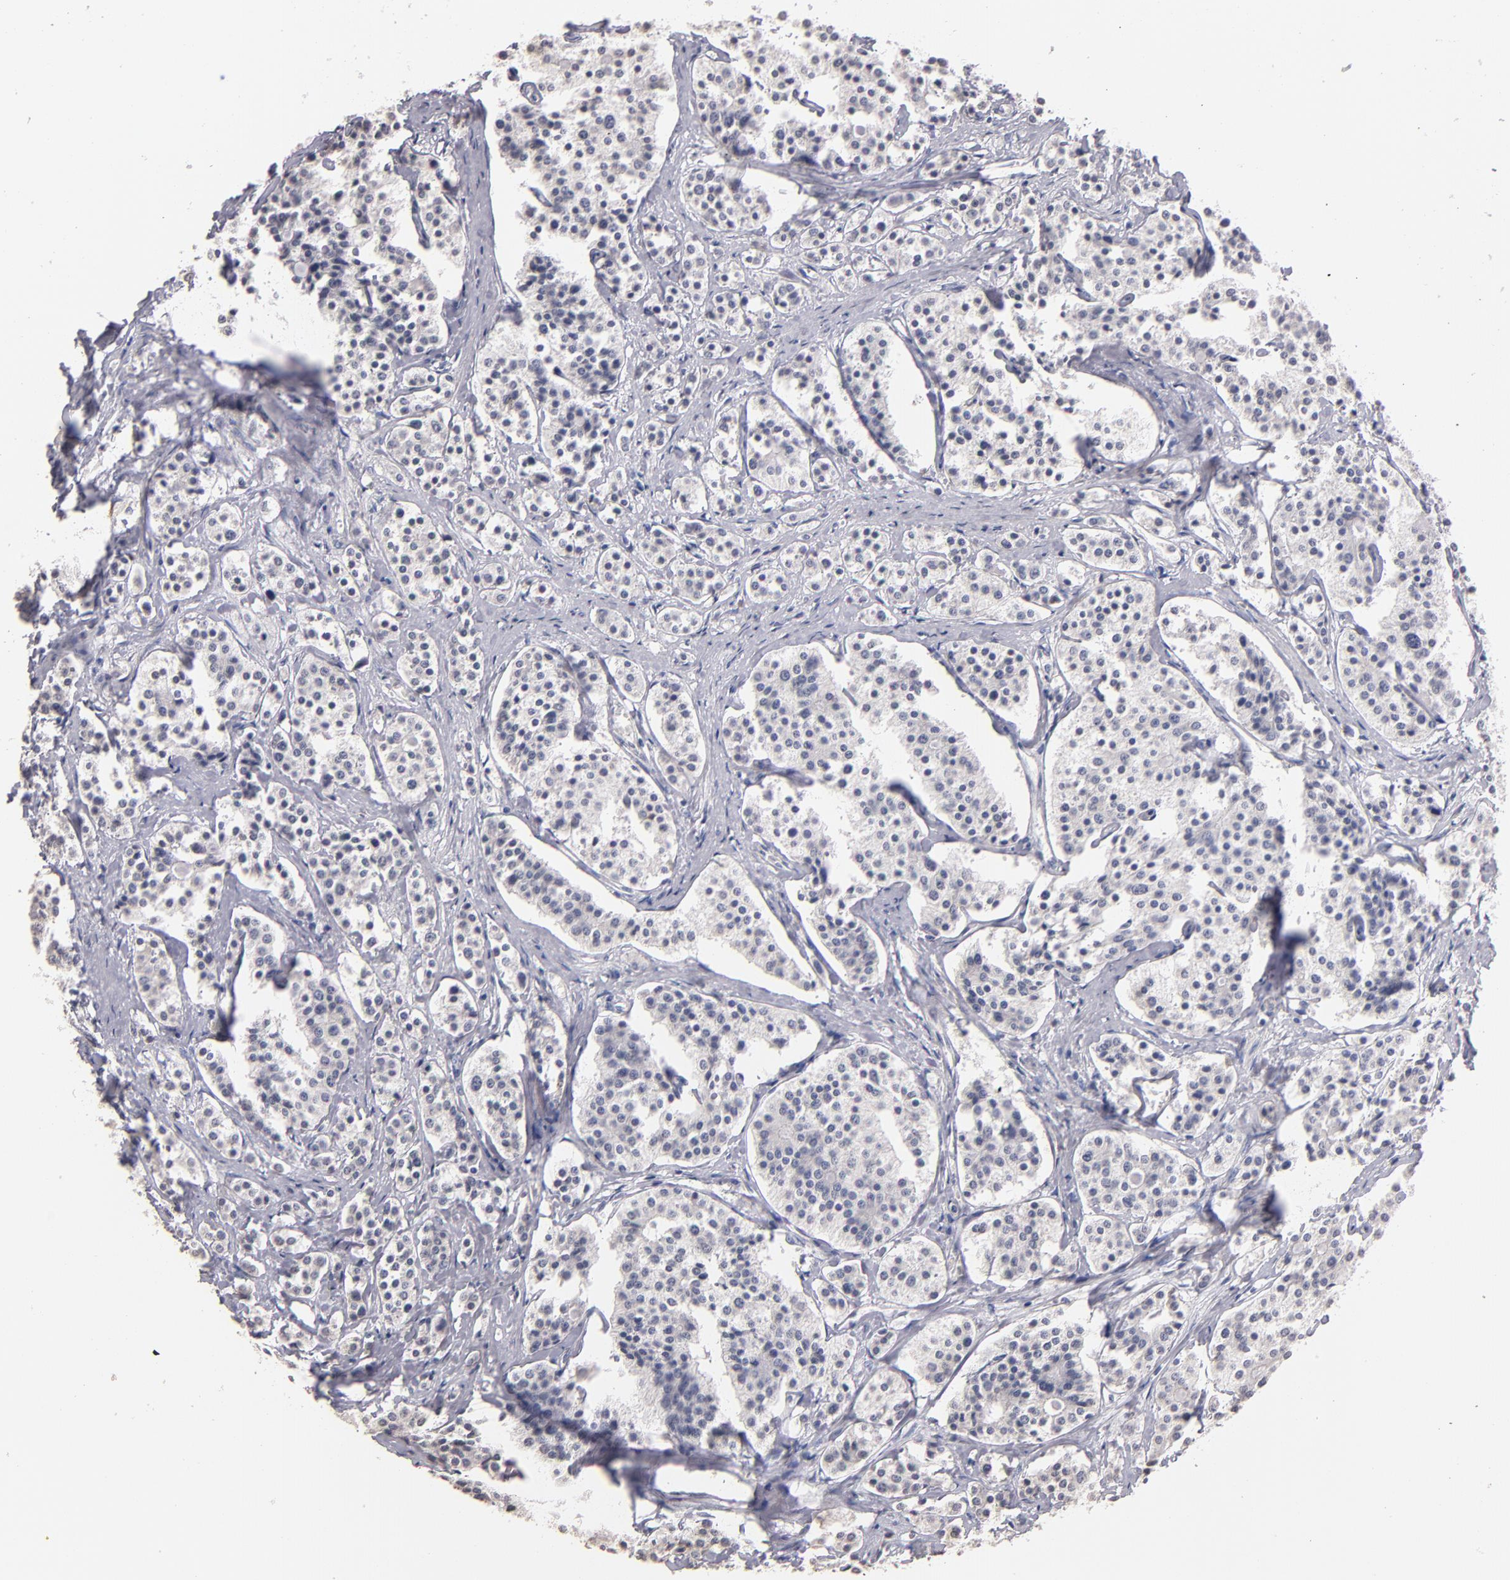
{"staining": {"intensity": "negative", "quantity": "none", "location": "none"}, "tissue": "carcinoid", "cell_type": "Tumor cells", "image_type": "cancer", "snomed": [{"axis": "morphology", "description": "Carcinoid, malignant, NOS"}, {"axis": "topography", "description": "Small intestine"}], "caption": "DAB immunohistochemical staining of malignant carcinoid reveals no significant staining in tumor cells.", "gene": "SOX10", "patient": {"sex": "male", "age": 63}}